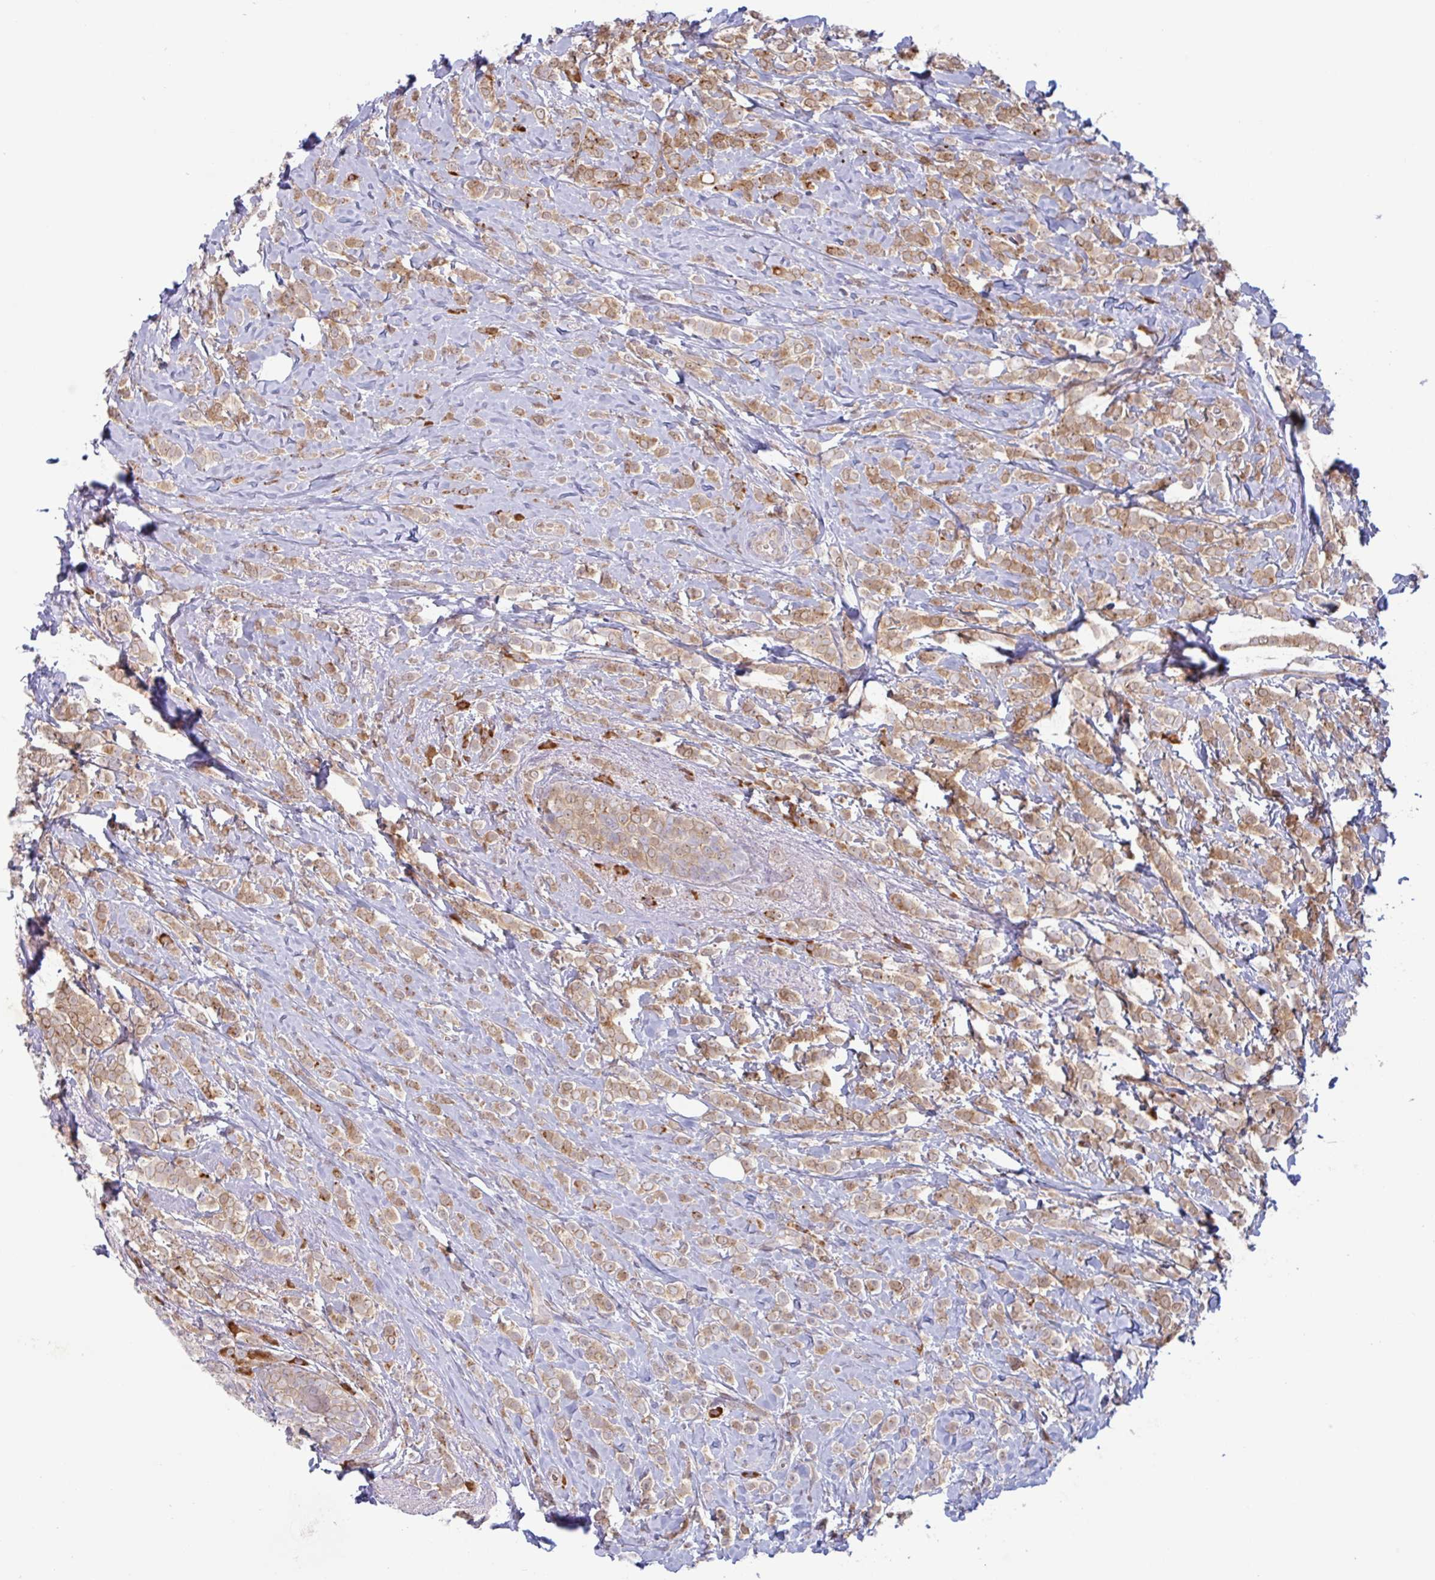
{"staining": {"intensity": "moderate", "quantity": ">75%", "location": "cytoplasmic/membranous"}, "tissue": "breast cancer", "cell_type": "Tumor cells", "image_type": "cancer", "snomed": [{"axis": "morphology", "description": "Lobular carcinoma"}, {"axis": "topography", "description": "Breast"}], "caption": "Tumor cells show moderate cytoplasmic/membranous expression in approximately >75% of cells in breast lobular carcinoma. (DAB (3,3'-diaminobenzidine) IHC with brightfield microscopy, high magnification).", "gene": "RIT1", "patient": {"sex": "female", "age": 49}}